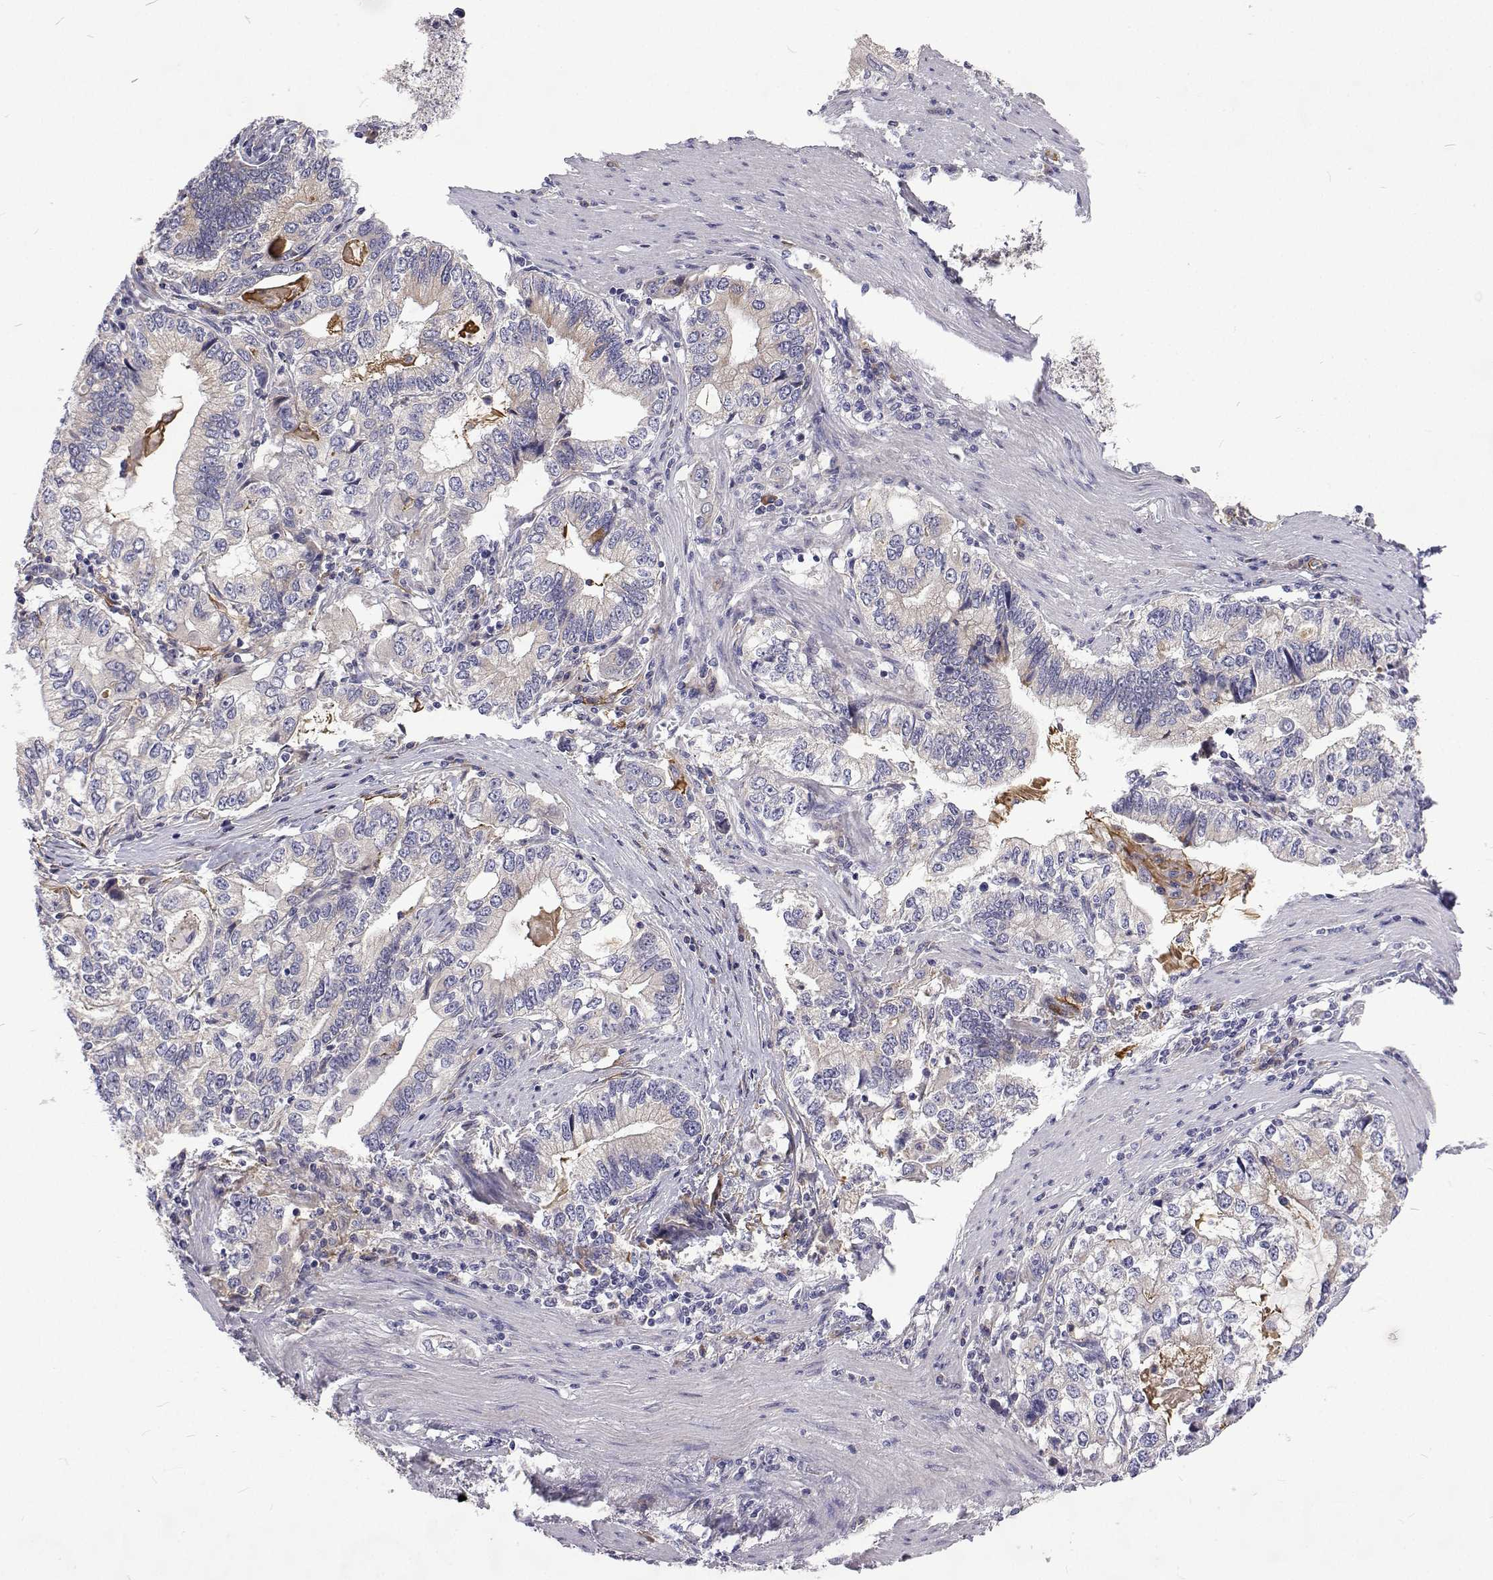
{"staining": {"intensity": "negative", "quantity": "none", "location": "none"}, "tissue": "stomach cancer", "cell_type": "Tumor cells", "image_type": "cancer", "snomed": [{"axis": "morphology", "description": "Adenocarcinoma, NOS"}, {"axis": "topography", "description": "Stomach, lower"}], "caption": "A high-resolution photomicrograph shows immunohistochemistry (IHC) staining of adenocarcinoma (stomach), which demonstrates no significant expression in tumor cells.", "gene": "NPR3", "patient": {"sex": "female", "age": 72}}